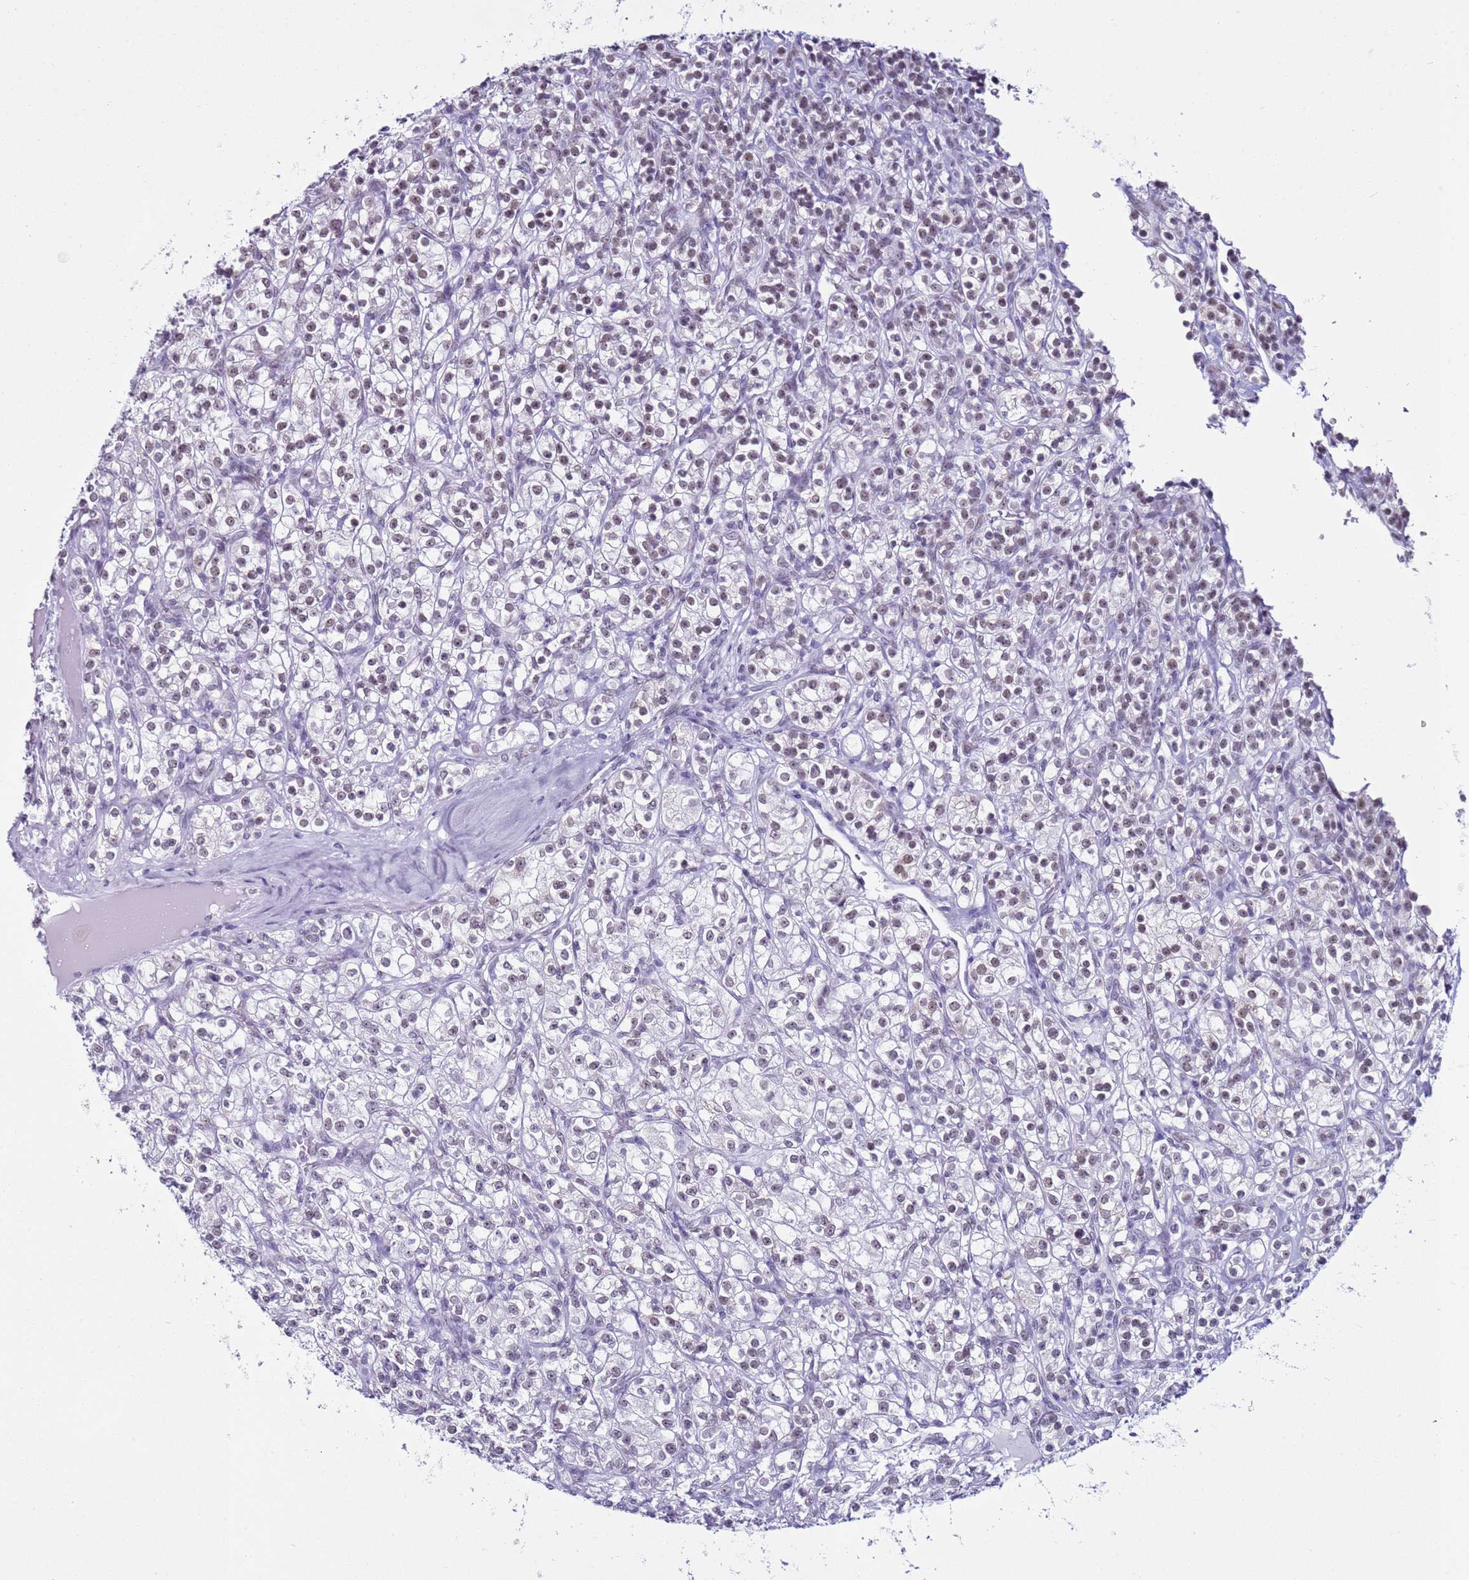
{"staining": {"intensity": "weak", "quantity": "<25%", "location": "nuclear"}, "tissue": "renal cancer", "cell_type": "Tumor cells", "image_type": "cancer", "snomed": [{"axis": "morphology", "description": "Adenocarcinoma, NOS"}, {"axis": "topography", "description": "Kidney"}], "caption": "DAB (3,3'-diaminobenzidine) immunohistochemical staining of human renal adenocarcinoma displays no significant expression in tumor cells.", "gene": "DHX15", "patient": {"sex": "male", "age": 77}}